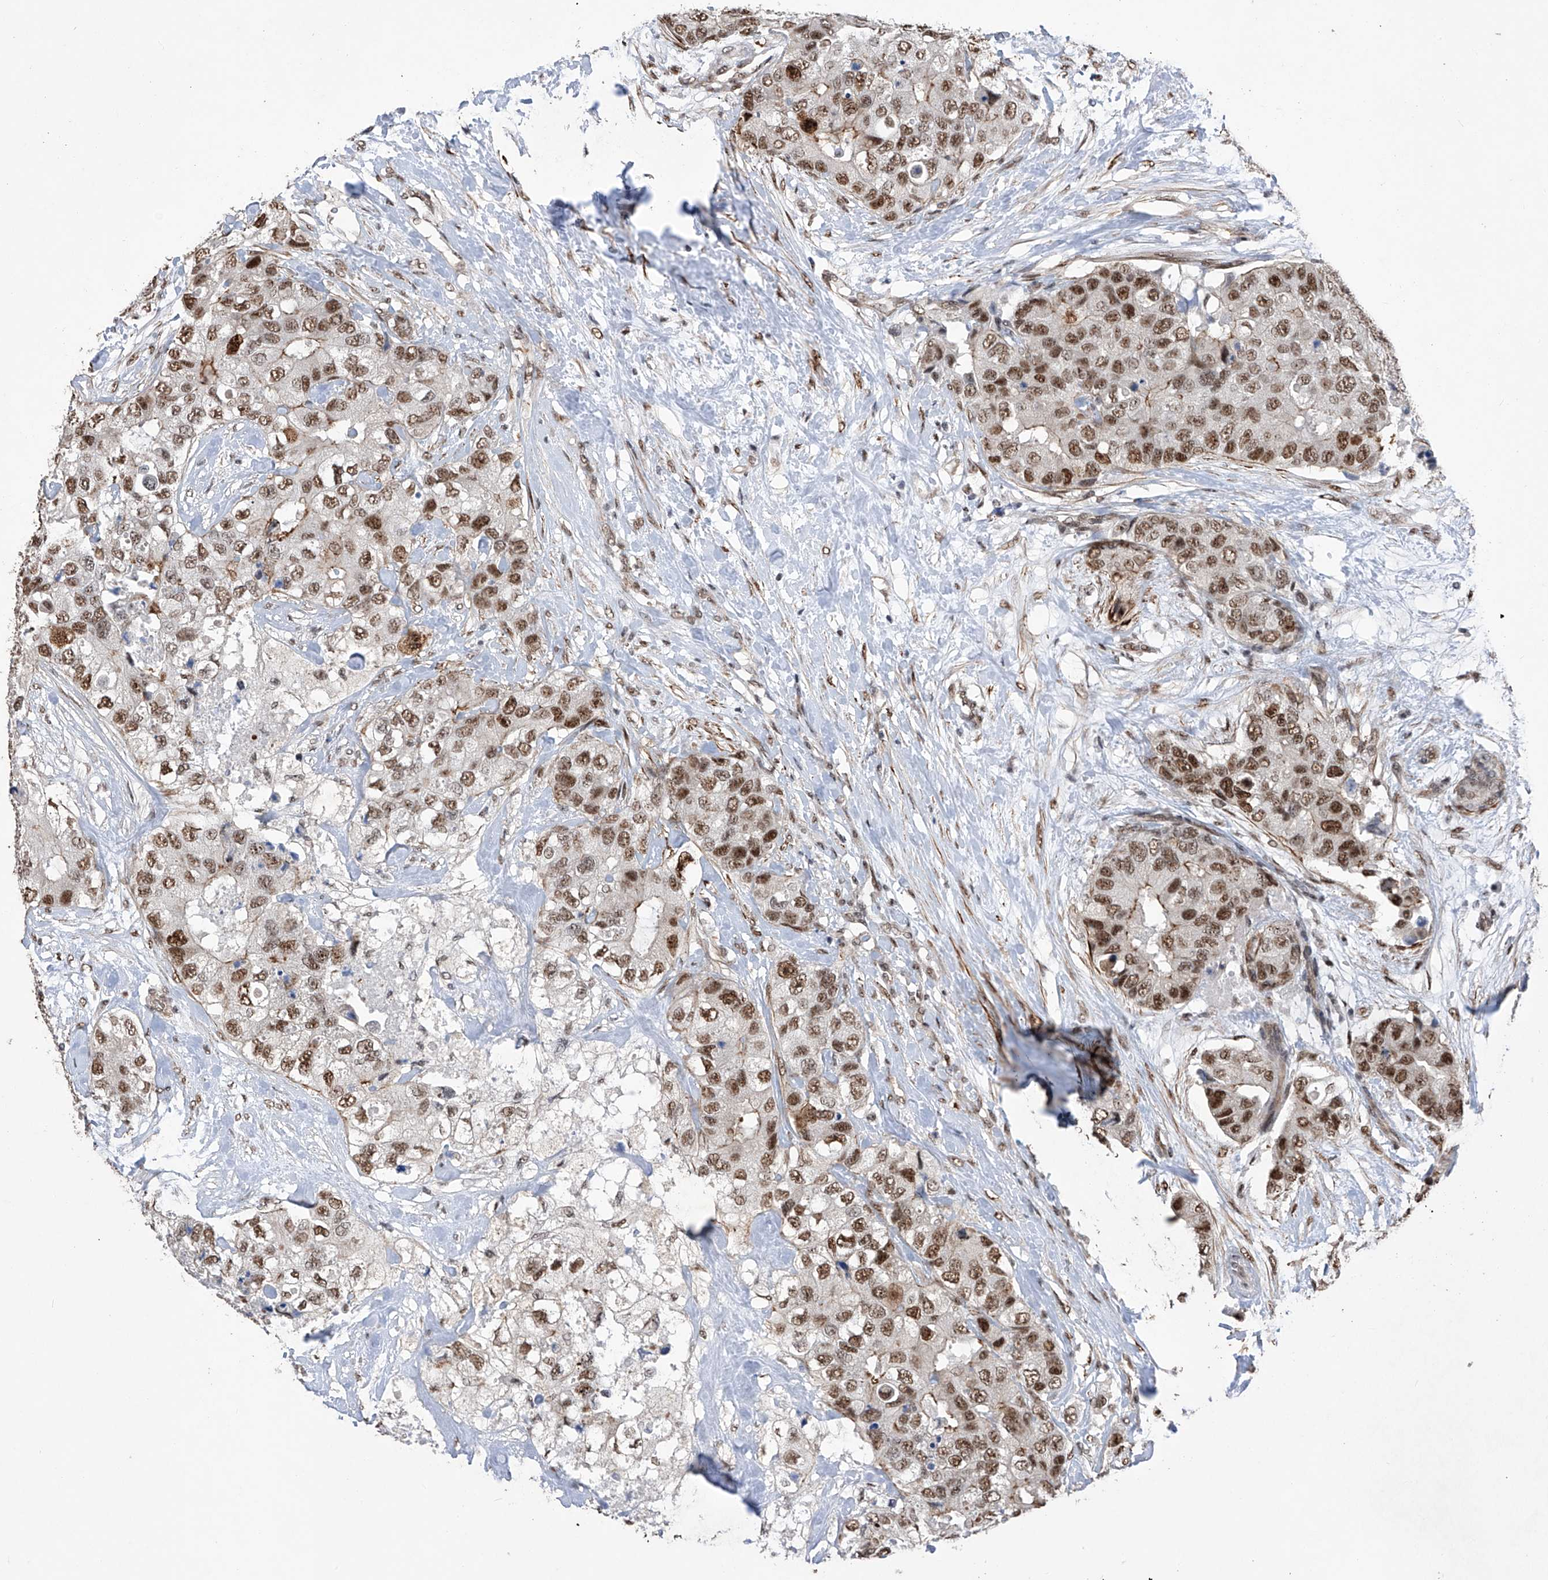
{"staining": {"intensity": "moderate", "quantity": ">75%", "location": "nuclear"}, "tissue": "breast cancer", "cell_type": "Tumor cells", "image_type": "cancer", "snomed": [{"axis": "morphology", "description": "Duct carcinoma"}, {"axis": "topography", "description": "Breast"}], "caption": "Immunohistochemical staining of breast invasive ductal carcinoma displays moderate nuclear protein staining in approximately >75% of tumor cells. Immunohistochemistry stains the protein of interest in brown and the nuclei are stained blue.", "gene": "NFATC4", "patient": {"sex": "female", "age": 62}}